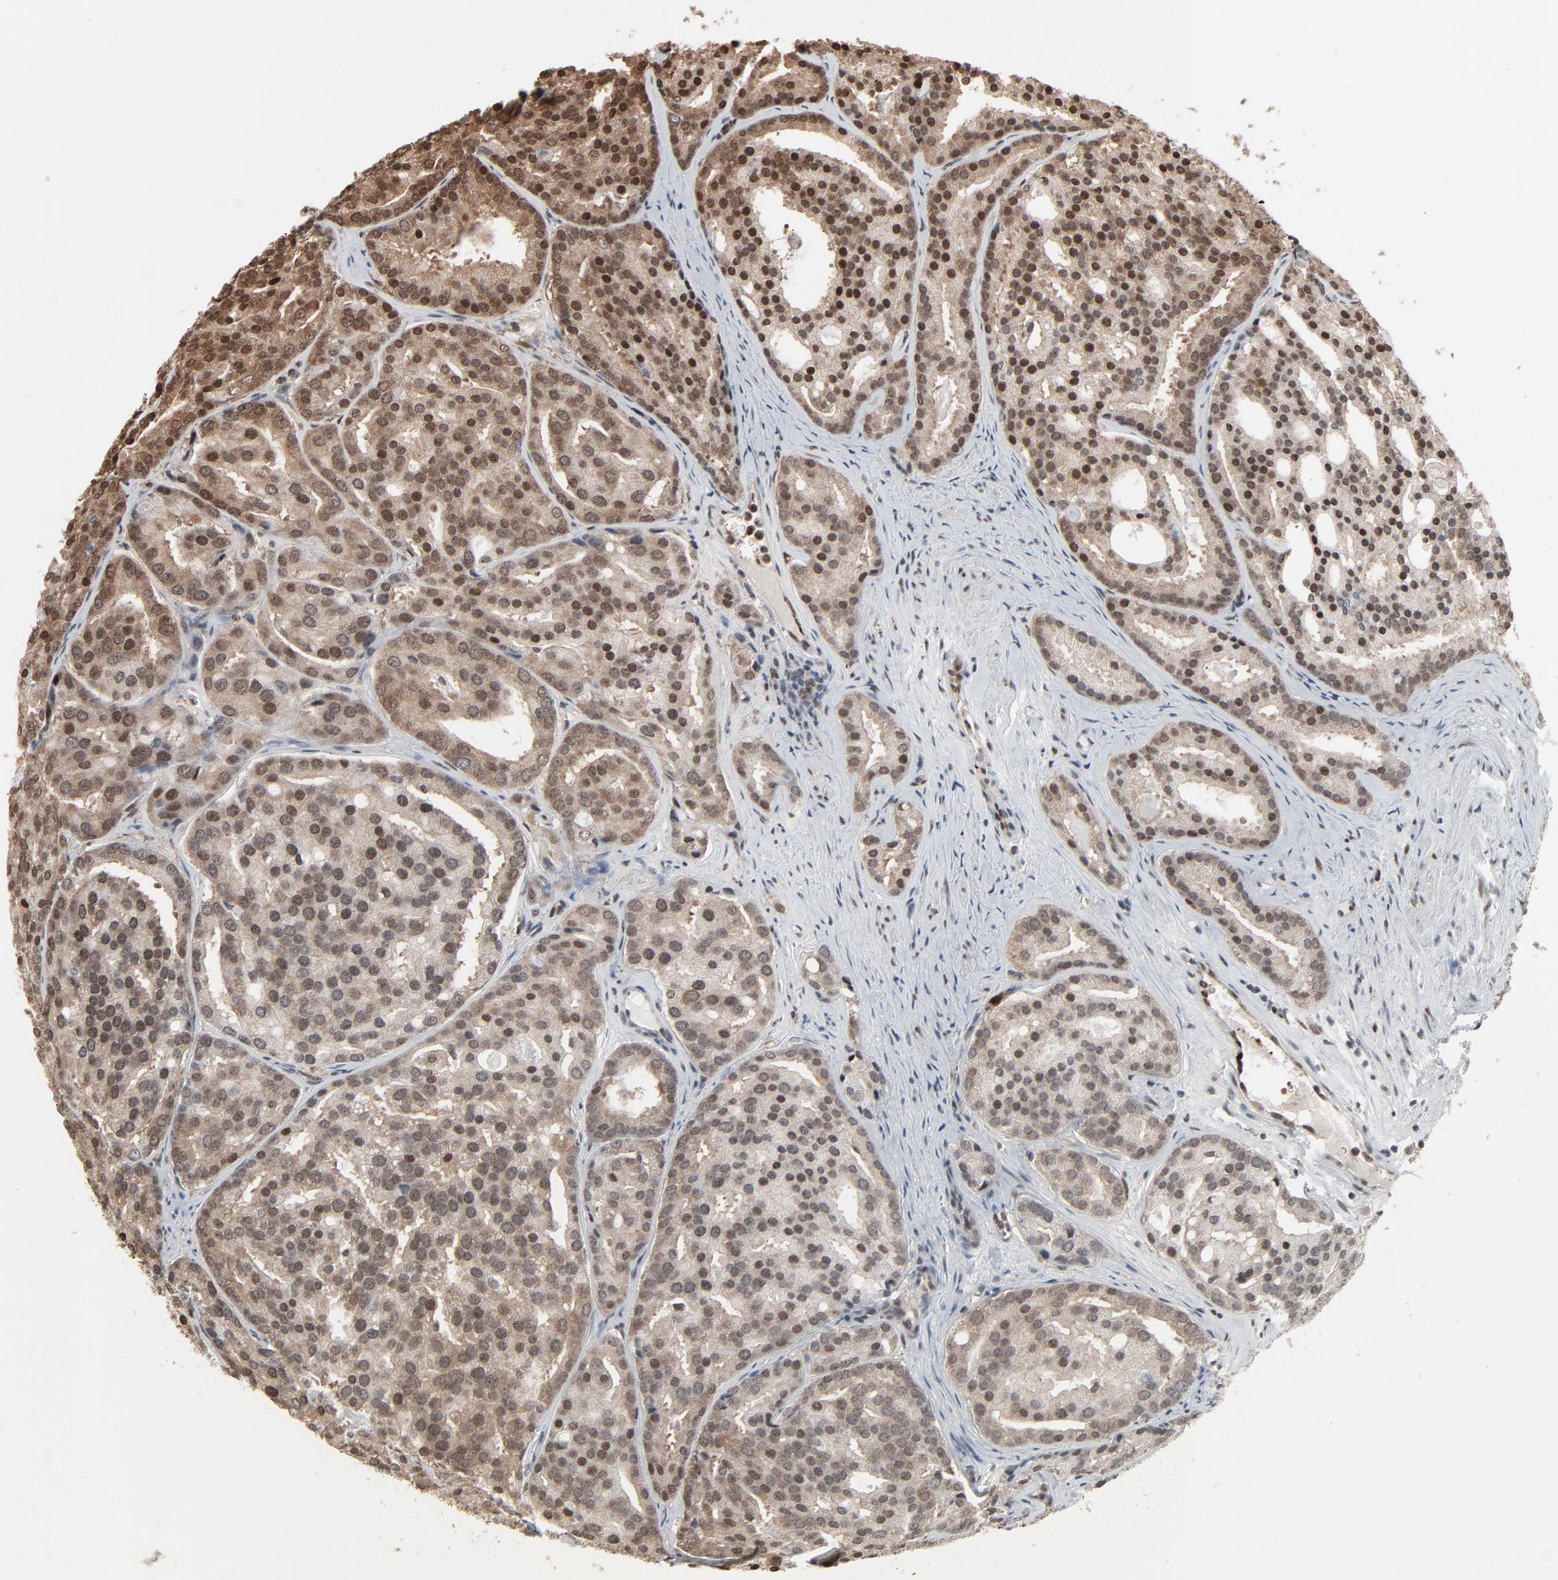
{"staining": {"intensity": "strong", "quantity": ">75%", "location": "cytoplasmic/membranous,nuclear"}, "tissue": "prostate cancer", "cell_type": "Tumor cells", "image_type": "cancer", "snomed": [{"axis": "morphology", "description": "Adenocarcinoma, High grade"}, {"axis": "topography", "description": "Prostate"}], "caption": "High-magnification brightfield microscopy of prostate cancer (high-grade adenocarcinoma) stained with DAB (3,3'-diaminobenzidine) (brown) and counterstained with hematoxylin (blue). tumor cells exhibit strong cytoplasmic/membranous and nuclear positivity is appreciated in approximately>75% of cells. (Brightfield microscopy of DAB IHC at high magnification).", "gene": "MEIS2", "patient": {"sex": "male", "age": 64}}